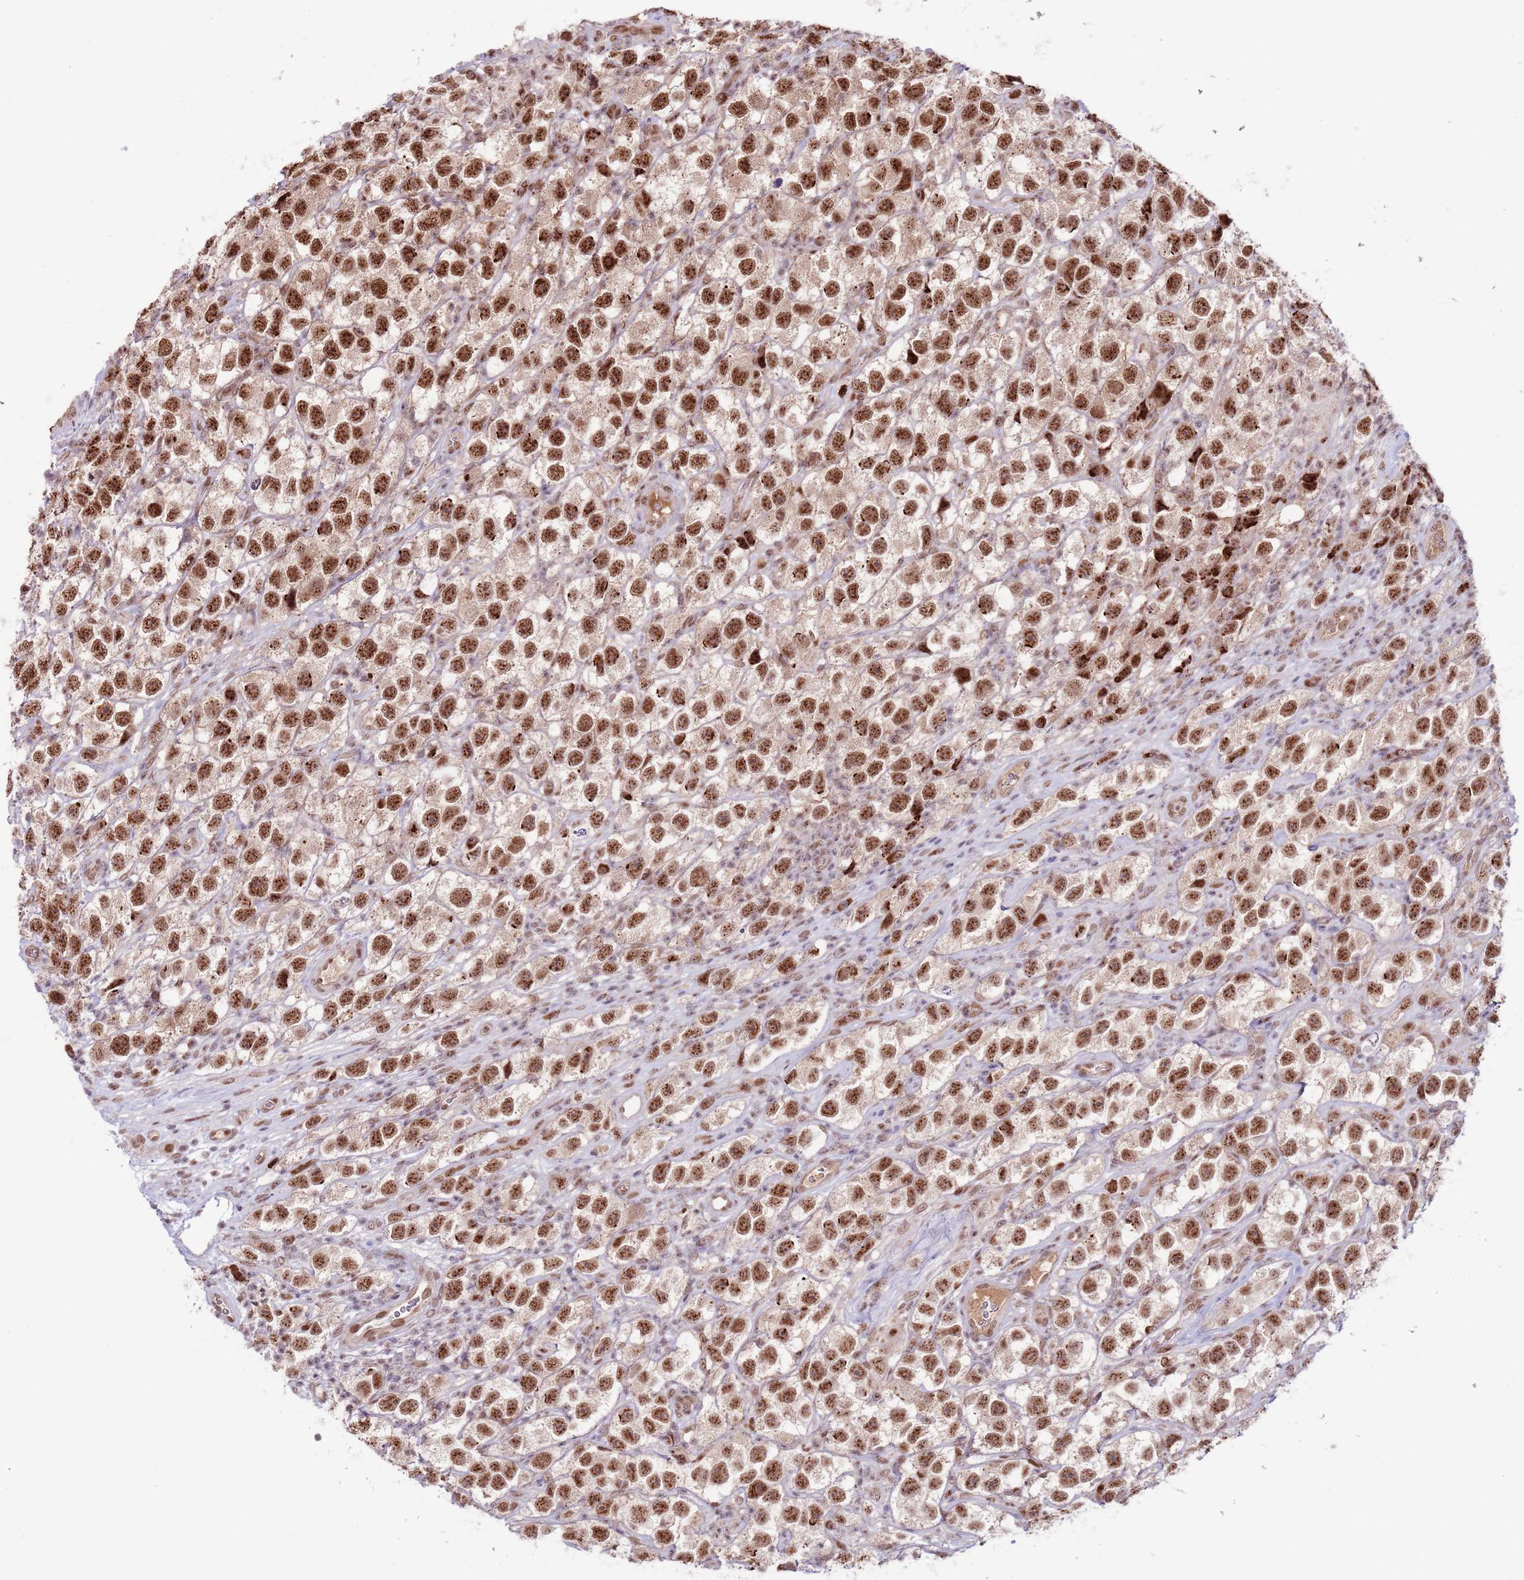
{"staining": {"intensity": "strong", "quantity": ">75%", "location": "nuclear"}, "tissue": "testis cancer", "cell_type": "Tumor cells", "image_type": "cancer", "snomed": [{"axis": "morphology", "description": "Seminoma, NOS"}, {"axis": "topography", "description": "Testis"}], "caption": "Brown immunohistochemical staining in human testis cancer (seminoma) shows strong nuclear expression in about >75% of tumor cells. The staining was performed using DAB, with brown indicating positive protein expression. Nuclei are stained blue with hematoxylin.", "gene": "SIPA1L3", "patient": {"sex": "male", "age": 26}}